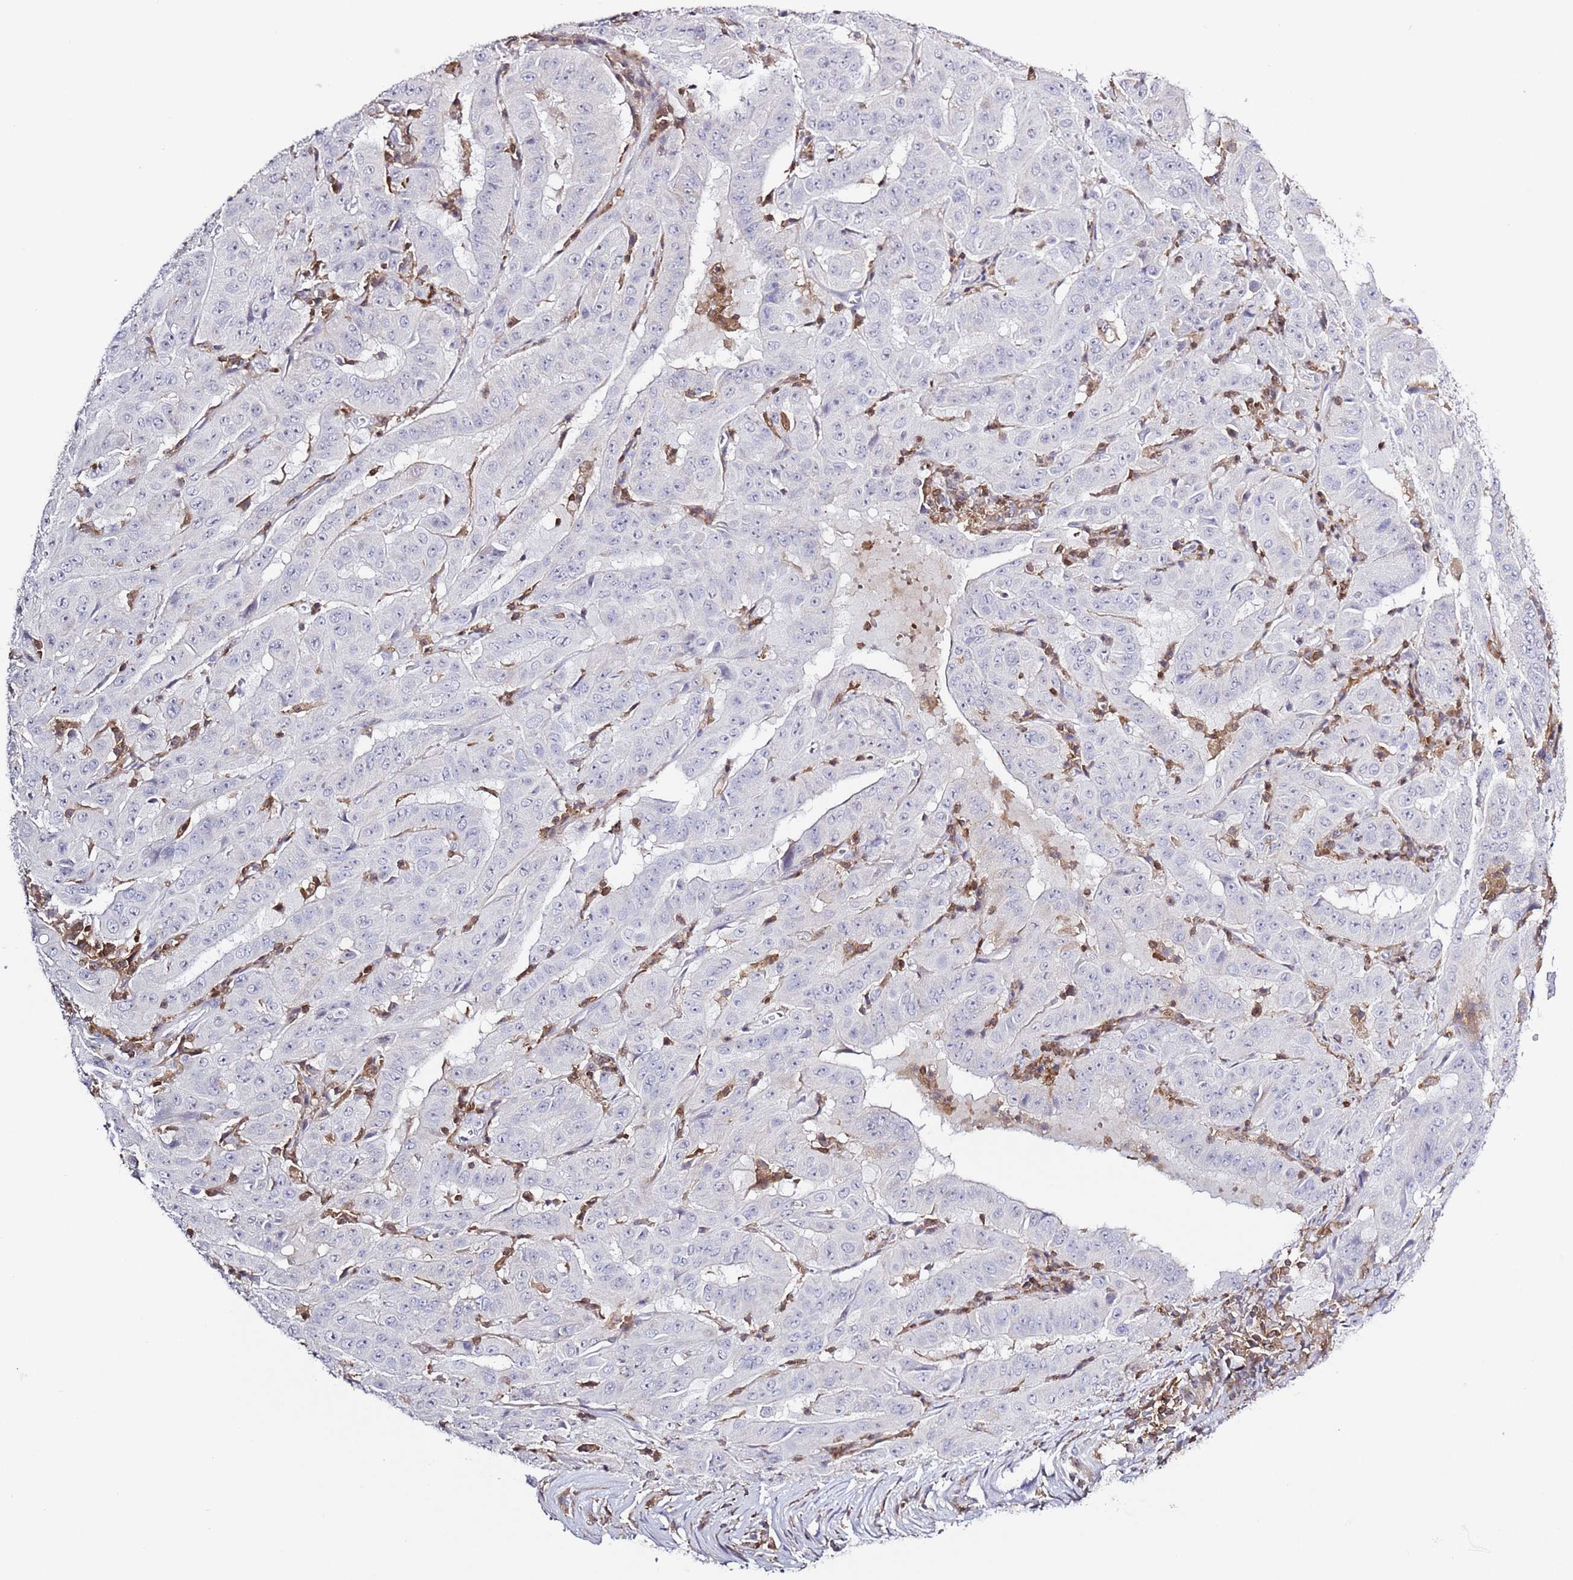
{"staining": {"intensity": "negative", "quantity": "none", "location": "none"}, "tissue": "pancreatic cancer", "cell_type": "Tumor cells", "image_type": "cancer", "snomed": [{"axis": "morphology", "description": "Adenocarcinoma, NOS"}, {"axis": "topography", "description": "Pancreas"}], "caption": "This is a photomicrograph of immunohistochemistry (IHC) staining of pancreatic cancer, which shows no staining in tumor cells. Nuclei are stained in blue.", "gene": "LPXN", "patient": {"sex": "male", "age": 63}}